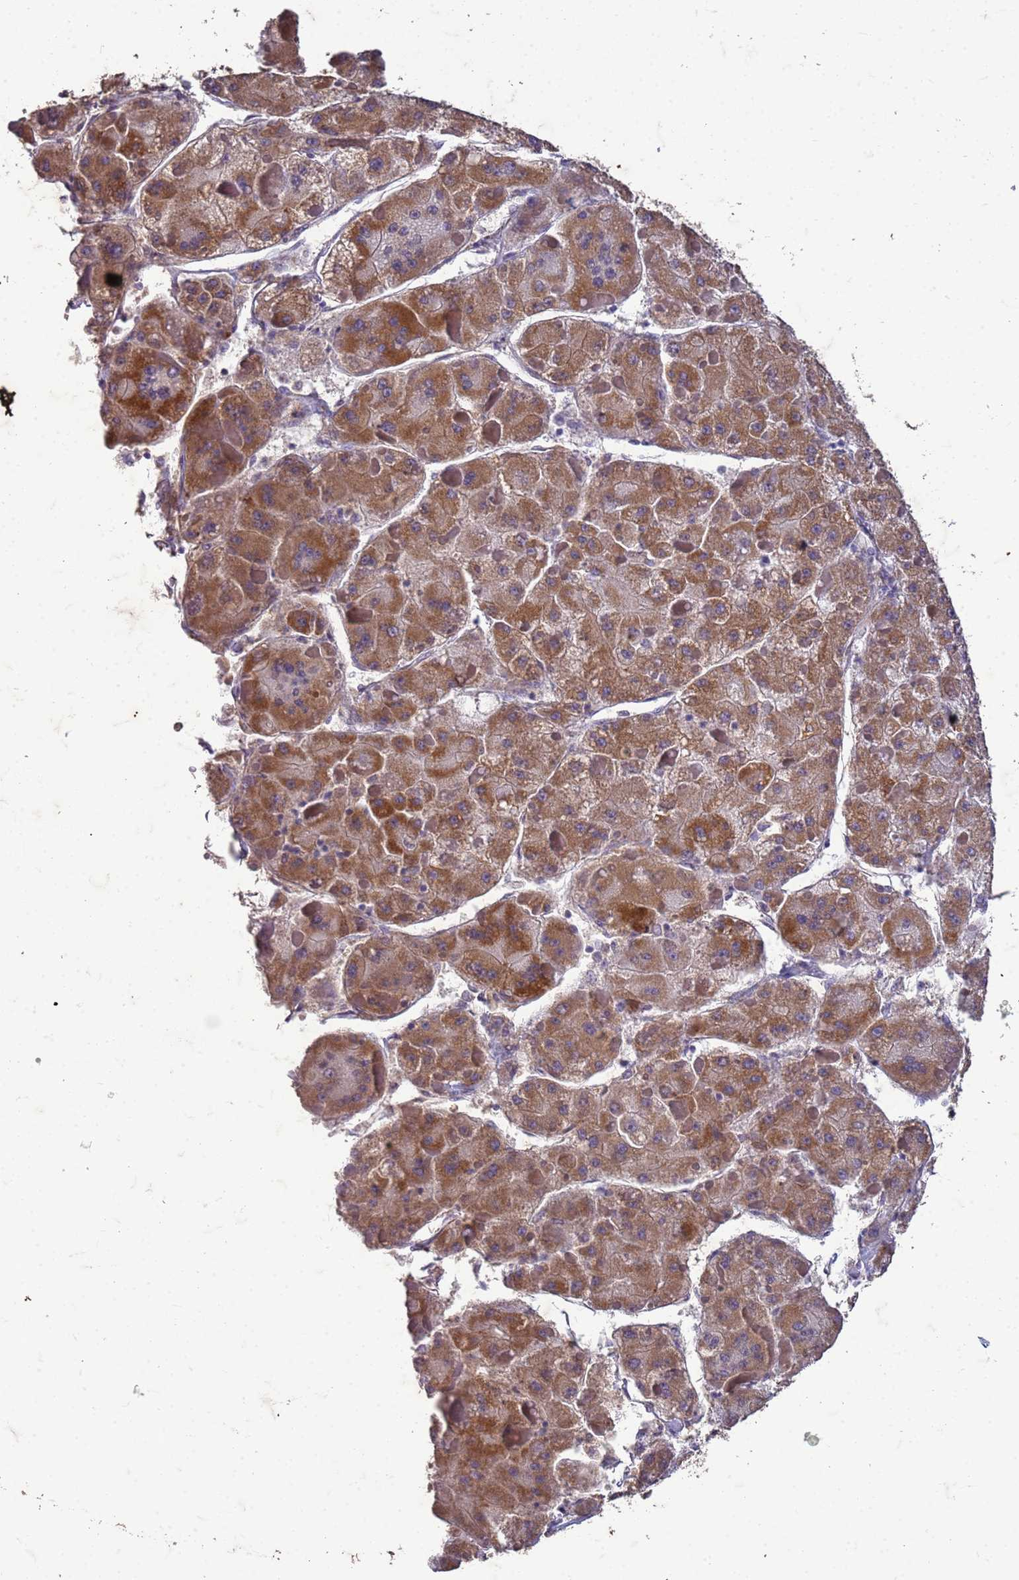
{"staining": {"intensity": "moderate", "quantity": ">75%", "location": "cytoplasmic/membranous"}, "tissue": "liver cancer", "cell_type": "Tumor cells", "image_type": "cancer", "snomed": [{"axis": "morphology", "description": "Carcinoma, Hepatocellular, NOS"}, {"axis": "topography", "description": "Liver"}], "caption": "Tumor cells display medium levels of moderate cytoplasmic/membranous positivity in about >75% of cells in human liver cancer. The protein is stained brown, and the nuclei are stained in blue (DAB IHC with brightfield microscopy, high magnification).", "gene": "SLC25A15", "patient": {"sex": "female", "age": 73}}